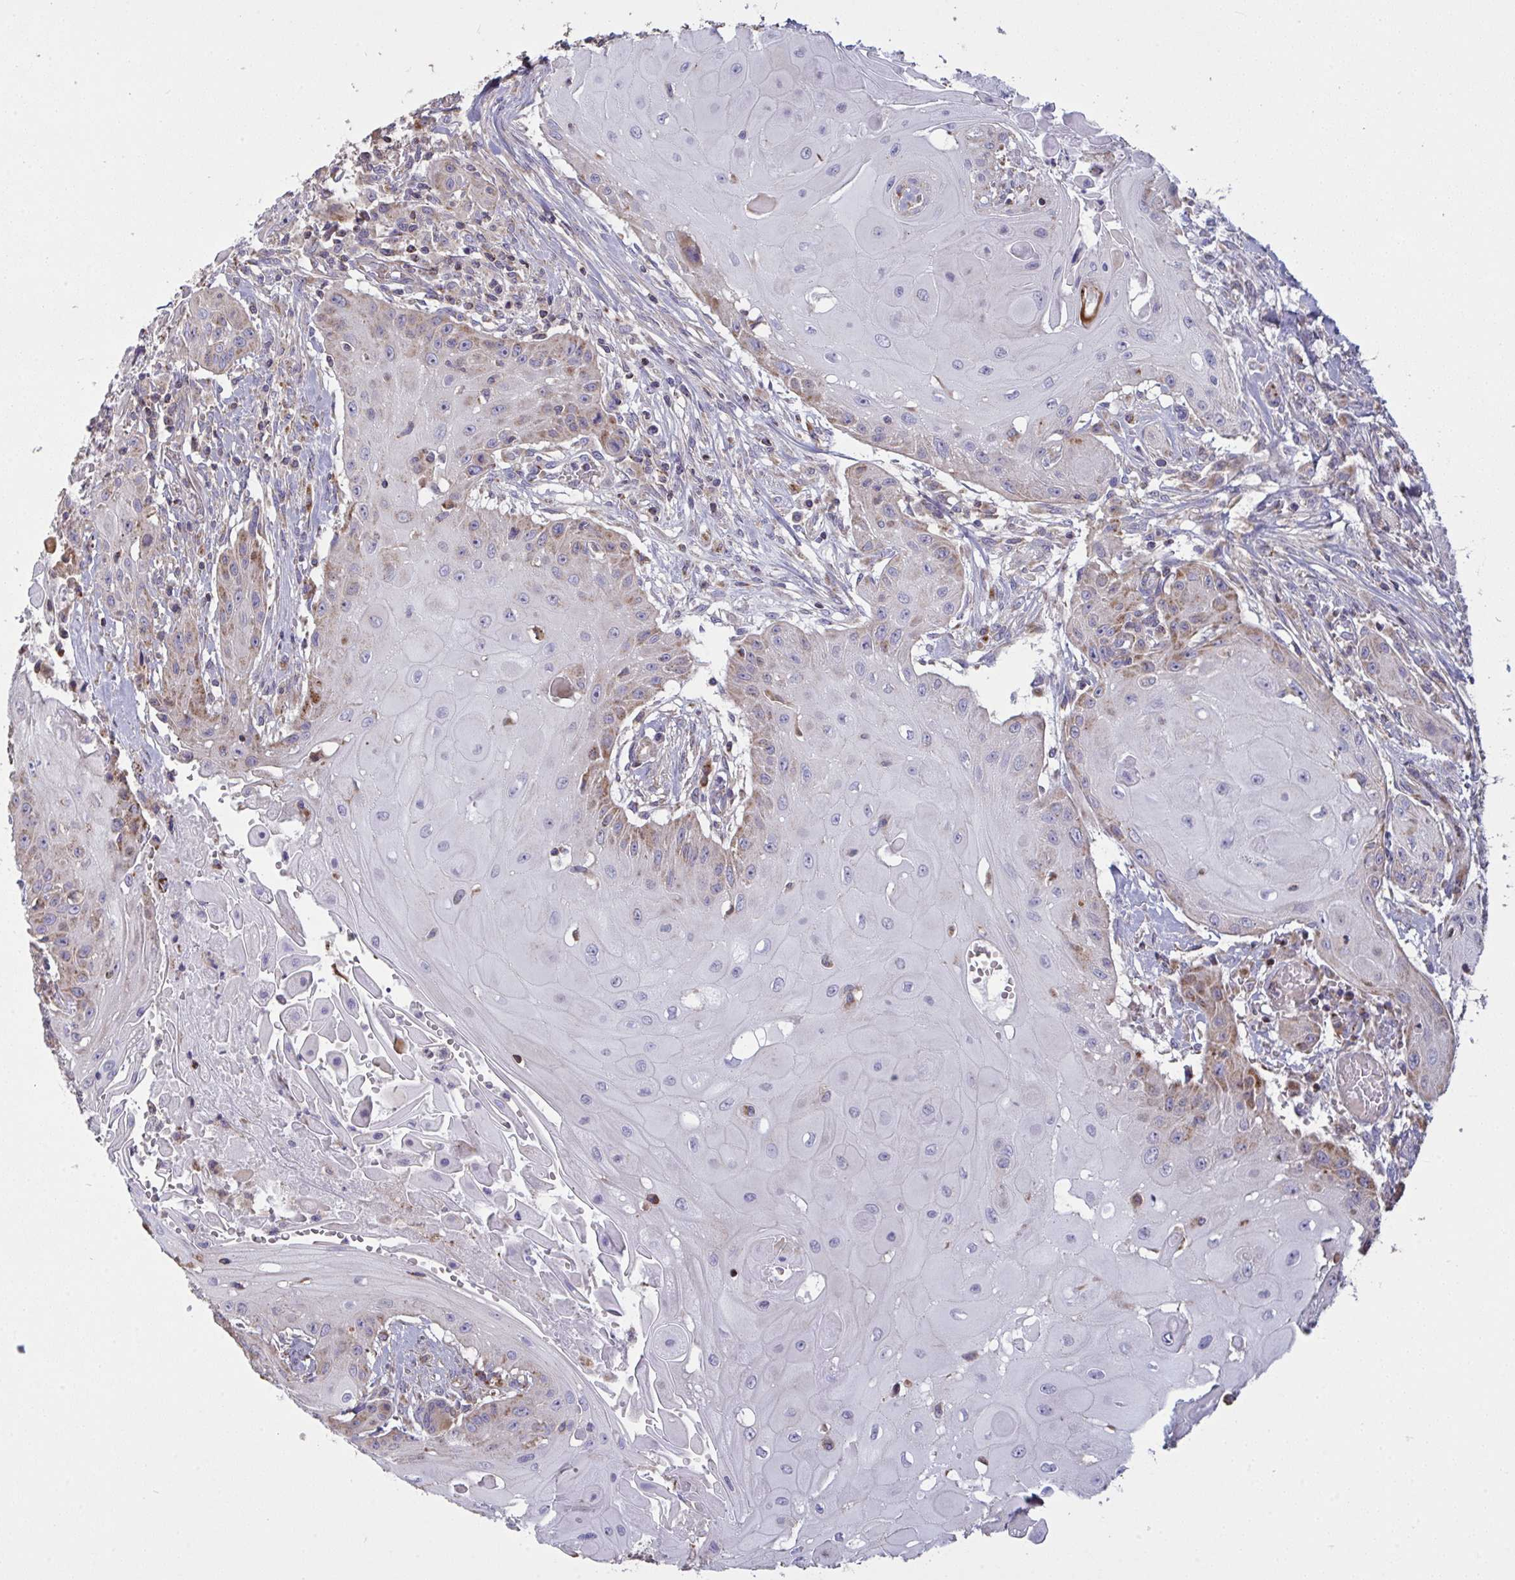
{"staining": {"intensity": "moderate", "quantity": "<25%", "location": "cytoplasmic/membranous"}, "tissue": "head and neck cancer", "cell_type": "Tumor cells", "image_type": "cancer", "snomed": [{"axis": "morphology", "description": "Squamous cell carcinoma, NOS"}, {"axis": "topography", "description": "Oral tissue"}, {"axis": "topography", "description": "Head-Neck"}, {"axis": "topography", "description": "Neck, NOS"}], "caption": "Tumor cells demonstrate low levels of moderate cytoplasmic/membranous positivity in approximately <25% of cells in human squamous cell carcinoma (head and neck). (brown staining indicates protein expression, while blue staining denotes nuclei).", "gene": "MICOS10", "patient": {"sex": "female", "age": 55}}